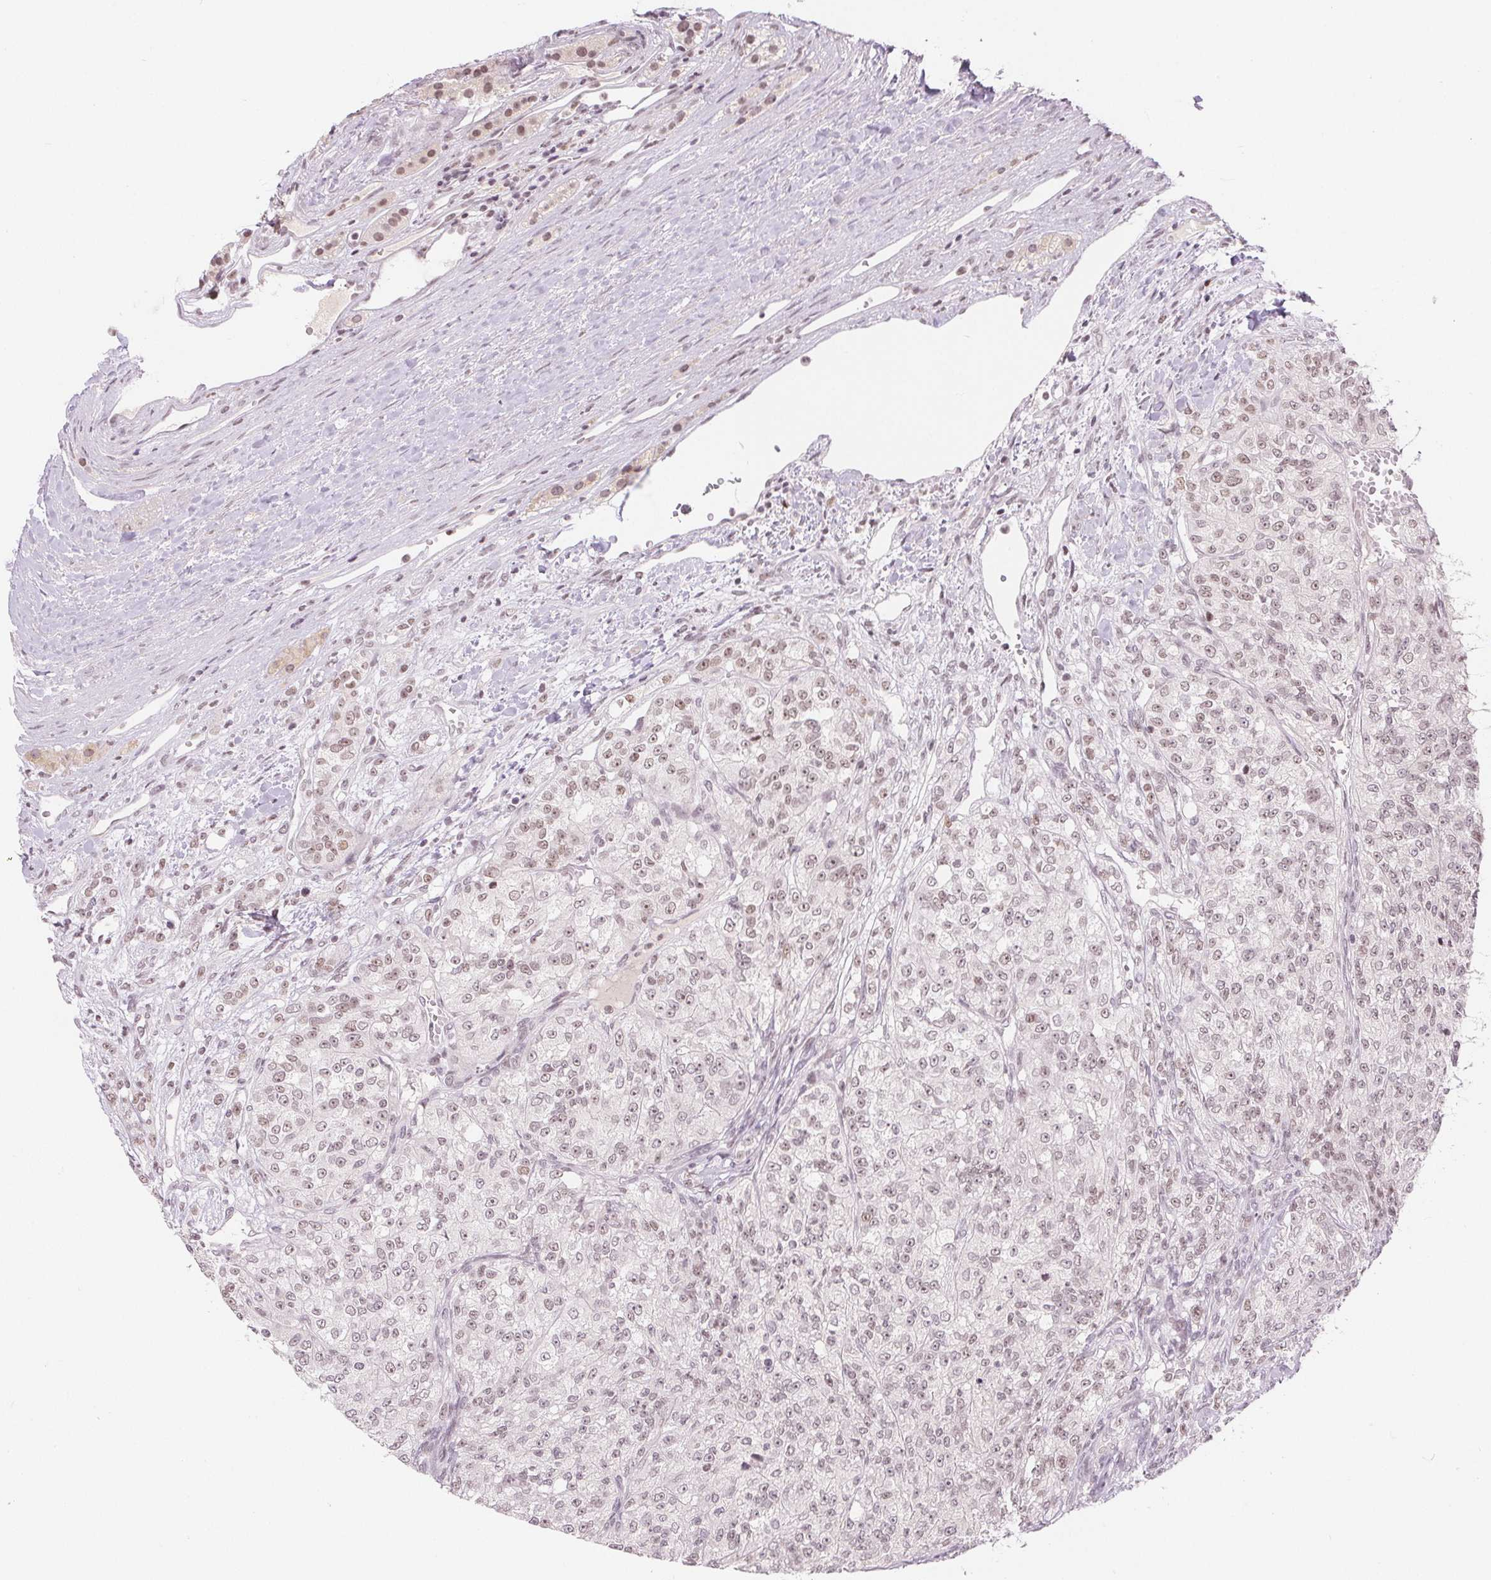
{"staining": {"intensity": "weak", "quantity": "25%-75%", "location": "nuclear"}, "tissue": "renal cancer", "cell_type": "Tumor cells", "image_type": "cancer", "snomed": [{"axis": "morphology", "description": "Adenocarcinoma, NOS"}, {"axis": "topography", "description": "Kidney"}], "caption": "Immunohistochemistry (IHC) histopathology image of human renal cancer stained for a protein (brown), which reveals low levels of weak nuclear positivity in approximately 25%-75% of tumor cells.", "gene": "DEK", "patient": {"sex": "female", "age": 63}}